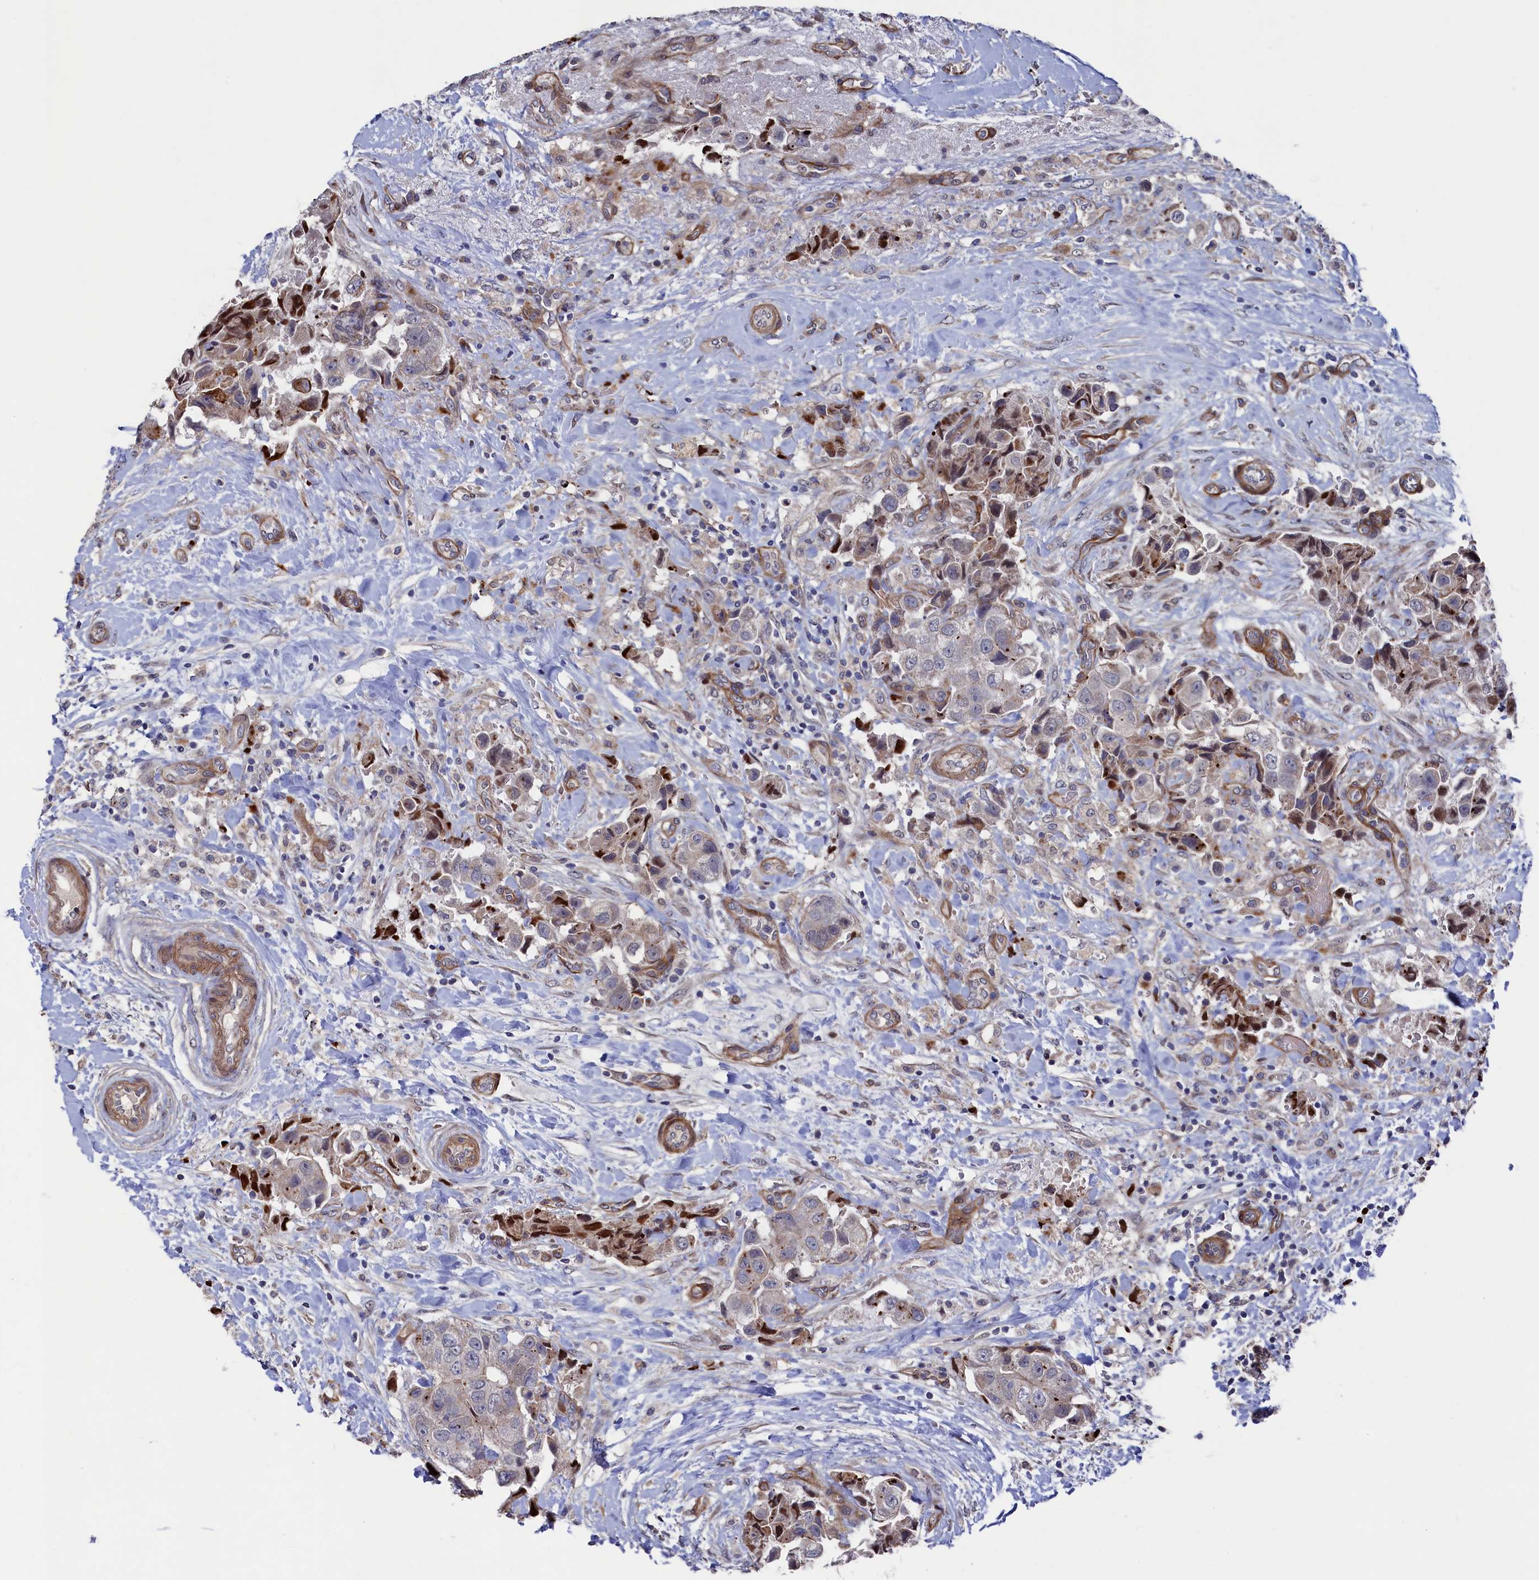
{"staining": {"intensity": "moderate", "quantity": "<25%", "location": "cytoplasmic/membranous"}, "tissue": "breast cancer", "cell_type": "Tumor cells", "image_type": "cancer", "snomed": [{"axis": "morphology", "description": "Normal tissue, NOS"}, {"axis": "morphology", "description": "Duct carcinoma"}, {"axis": "topography", "description": "Breast"}], "caption": "Immunohistochemistry (IHC) of human breast infiltrating ductal carcinoma reveals low levels of moderate cytoplasmic/membranous staining in approximately <25% of tumor cells.", "gene": "ZNF891", "patient": {"sex": "female", "age": 62}}